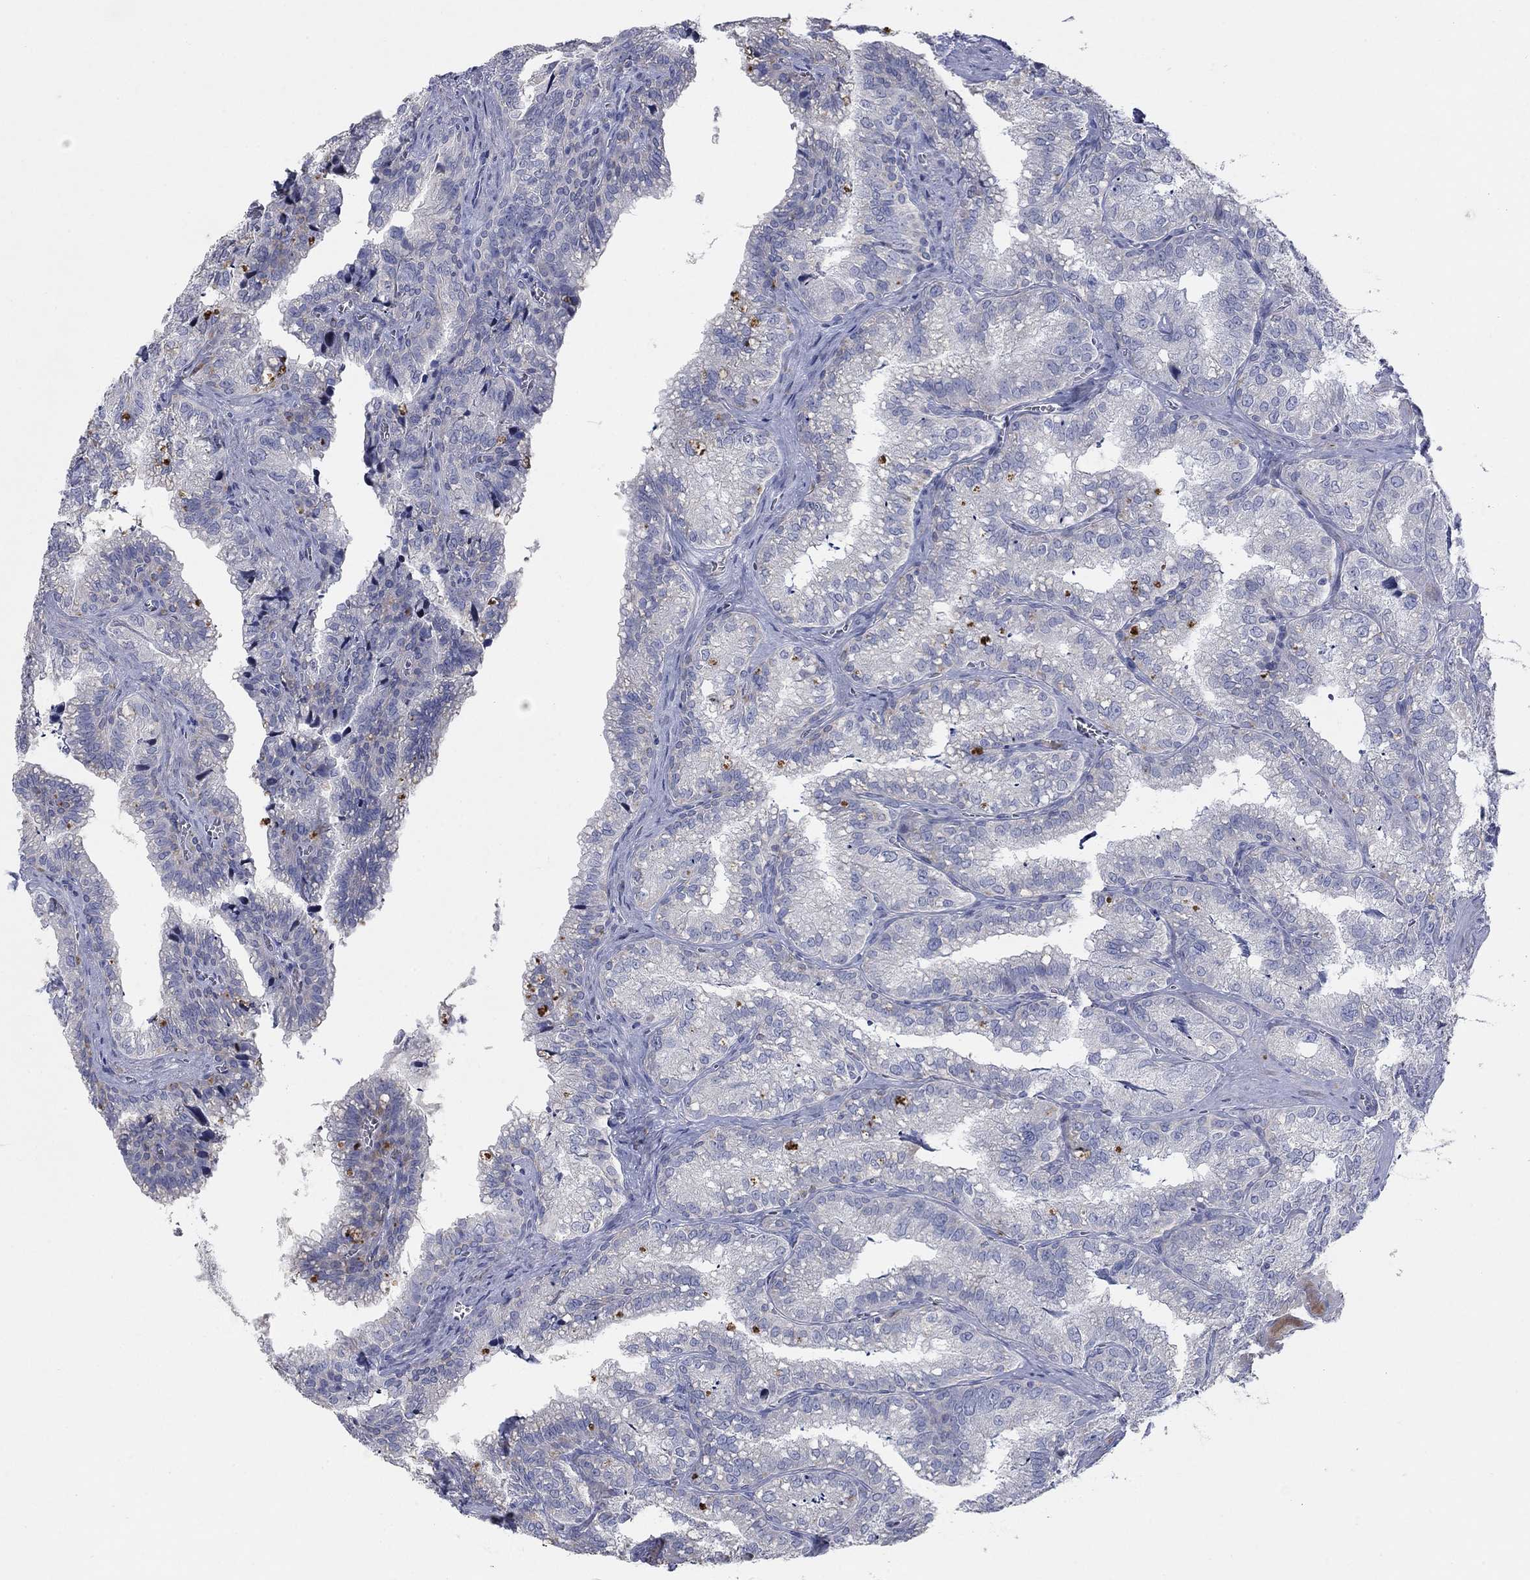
{"staining": {"intensity": "negative", "quantity": "none", "location": "none"}, "tissue": "seminal vesicle", "cell_type": "Glandular cells", "image_type": "normal", "snomed": [{"axis": "morphology", "description": "Normal tissue, NOS"}, {"axis": "topography", "description": "Seminal veicle"}], "caption": "Seminal vesicle stained for a protein using immunohistochemistry (IHC) demonstrates no positivity glandular cells.", "gene": "TMEM249", "patient": {"sex": "male", "age": 57}}